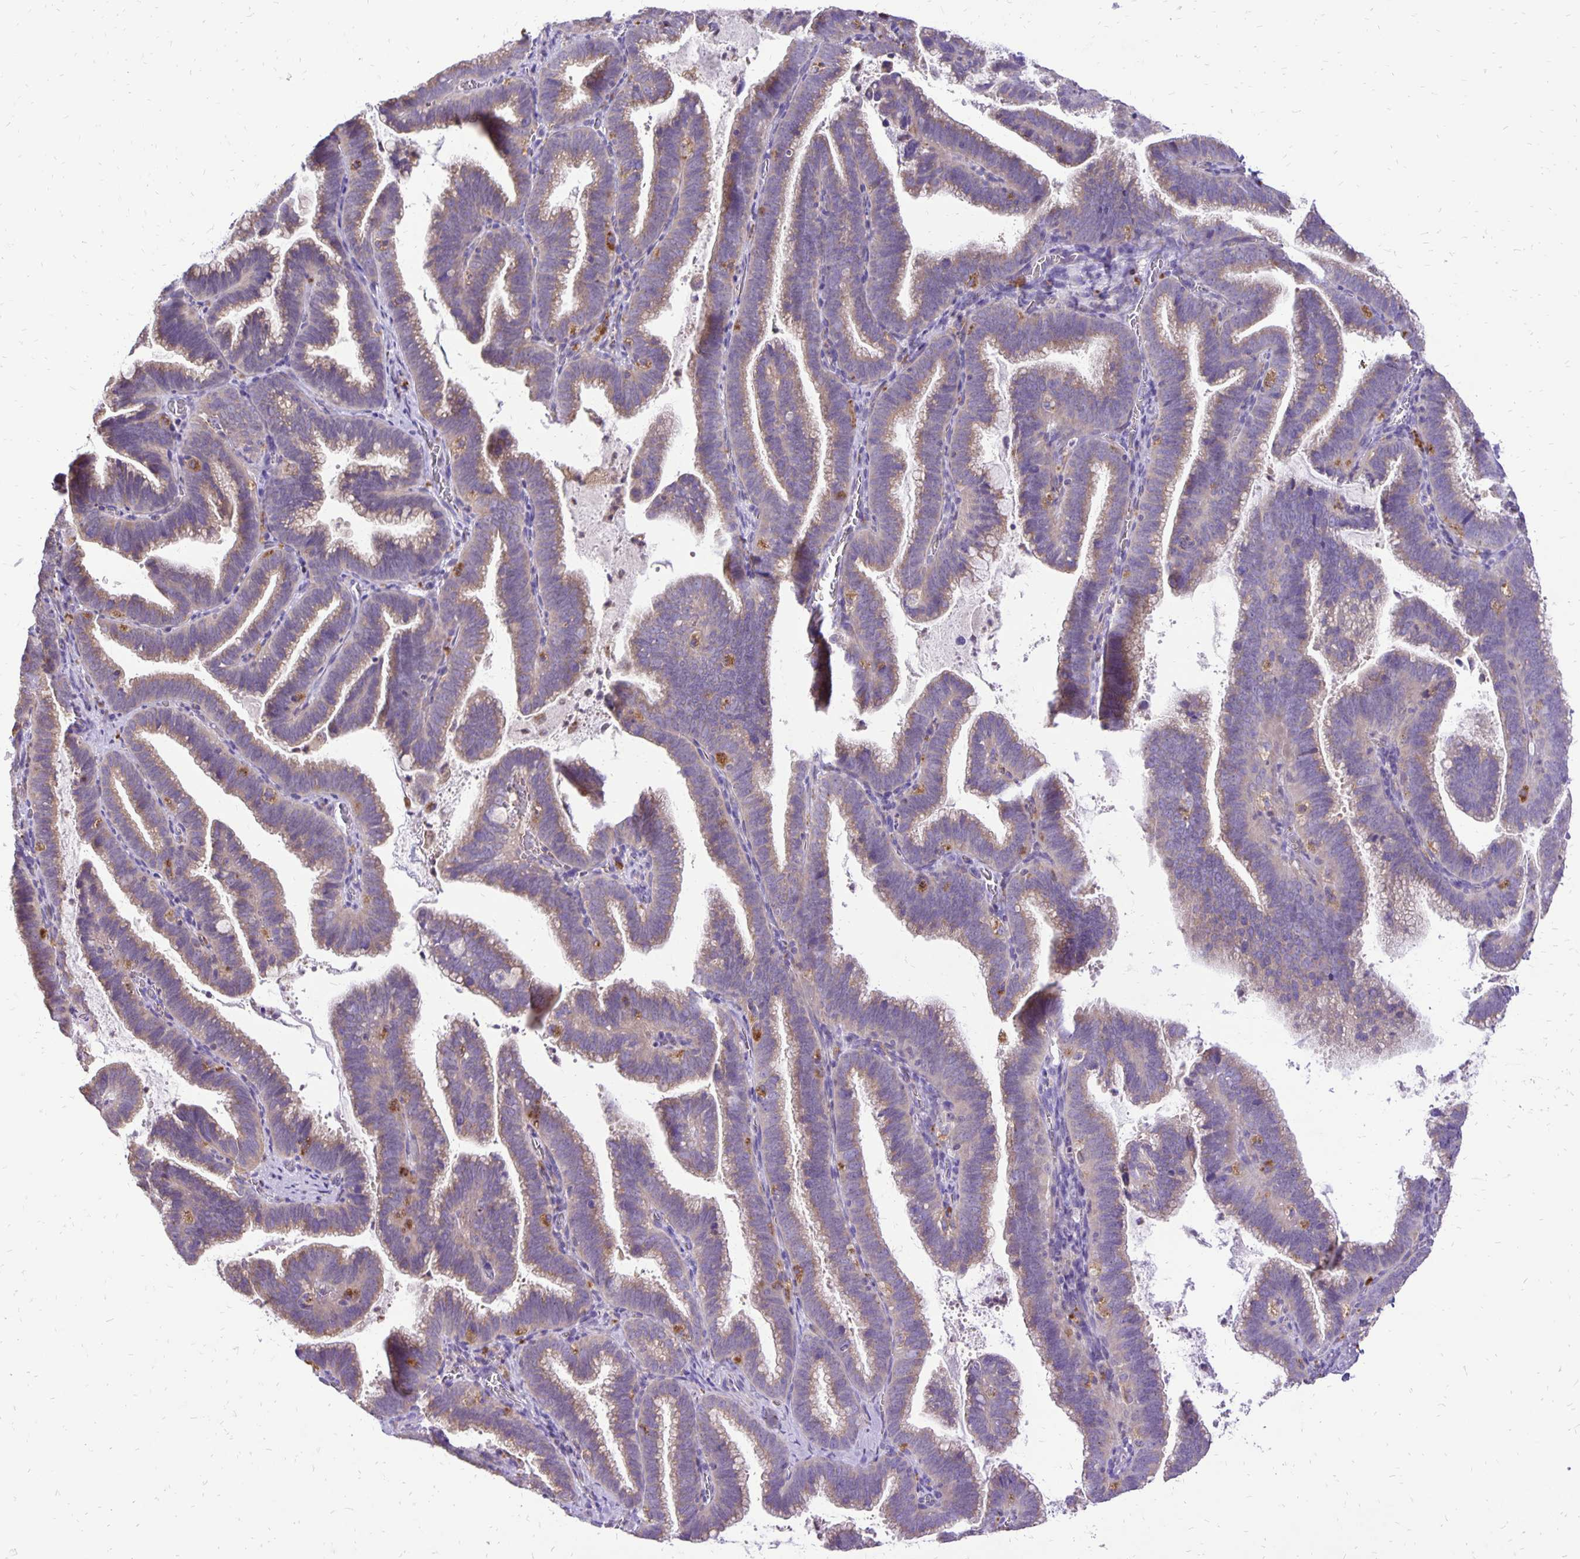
{"staining": {"intensity": "weak", "quantity": "25%-75%", "location": "cytoplasmic/membranous"}, "tissue": "cervical cancer", "cell_type": "Tumor cells", "image_type": "cancer", "snomed": [{"axis": "morphology", "description": "Adenocarcinoma, NOS"}, {"axis": "topography", "description": "Cervix"}], "caption": "This is a photomicrograph of immunohistochemistry (IHC) staining of cervical cancer (adenocarcinoma), which shows weak staining in the cytoplasmic/membranous of tumor cells.", "gene": "EIF5A", "patient": {"sex": "female", "age": 61}}